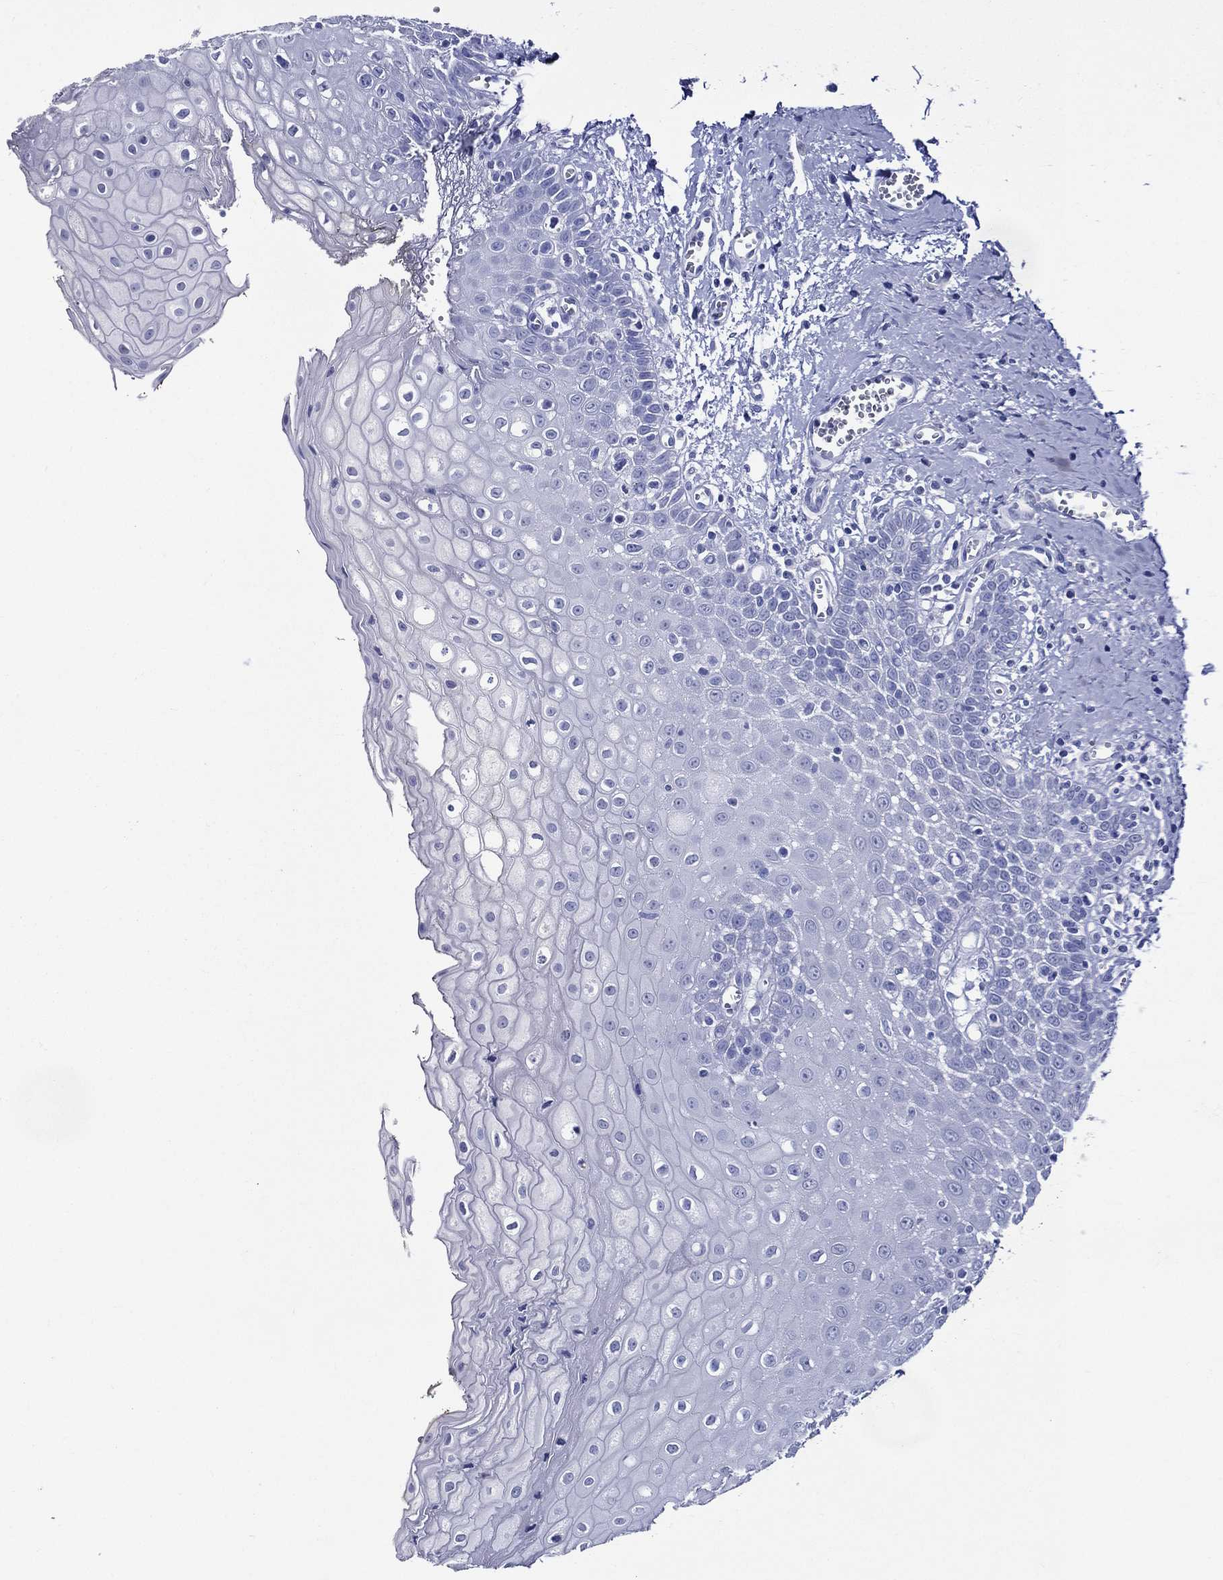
{"staining": {"intensity": "negative", "quantity": "none", "location": "none"}, "tissue": "oral mucosa", "cell_type": "Squamous epithelial cells", "image_type": "normal", "snomed": [{"axis": "morphology", "description": "Normal tissue, NOS"}, {"axis": "morphology", "description": "Squamous cell carcinoma, NOS"}, {"axis": "topography", "description": "Oral tissue"}, {"axis": "topography", "description": "Head-Neck"}], "caption": "DAB immunohistochemical staining of normal oral mucosa exhibits no significant positivity in squamous epithelial cells.", "gene": "ACE2", "patient": {"sex": "female", "age": 74}}